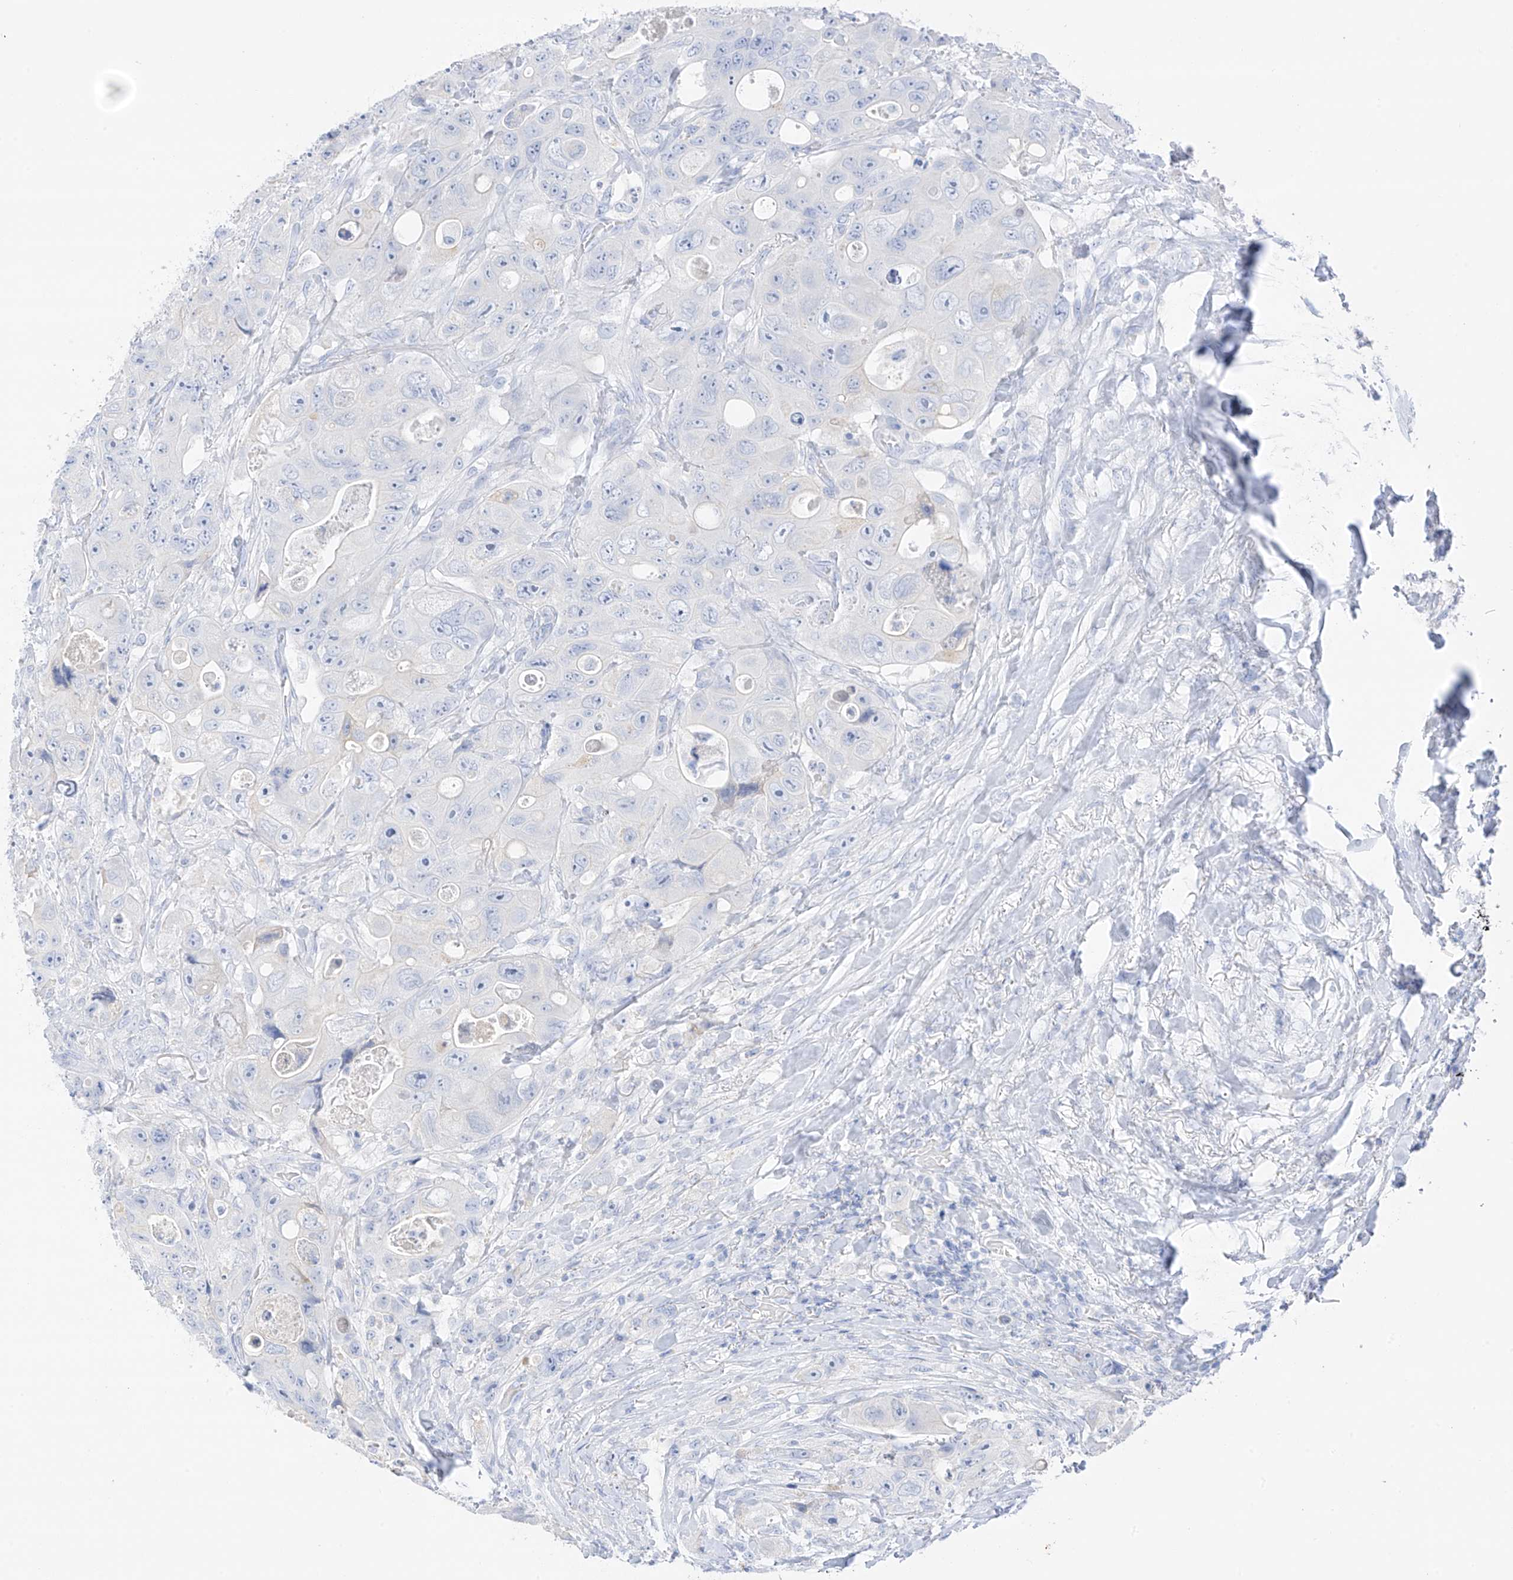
{"staining": {"intensity": "negative", "quantity": "none", "location": "none"}, "tissue": "colorectal cancer", "cell_type": "Tumor cells", "image_type": "cancer", "snomed": [{"axis": "morphology", "description": "Adenocarcinoma, NOS"}, {"axis": "topography", "description": "Colon"}], "caption": "Tumor cells show no significant positivity in colorectal cancer. Brightfield microscopy of immunohistochemistry (IHC) stained with DAB (brown) and hematoxylin (blue), captured at high magnification.", "gene": "CAPN13", "patient": {"sex": "female", "age": 46}}